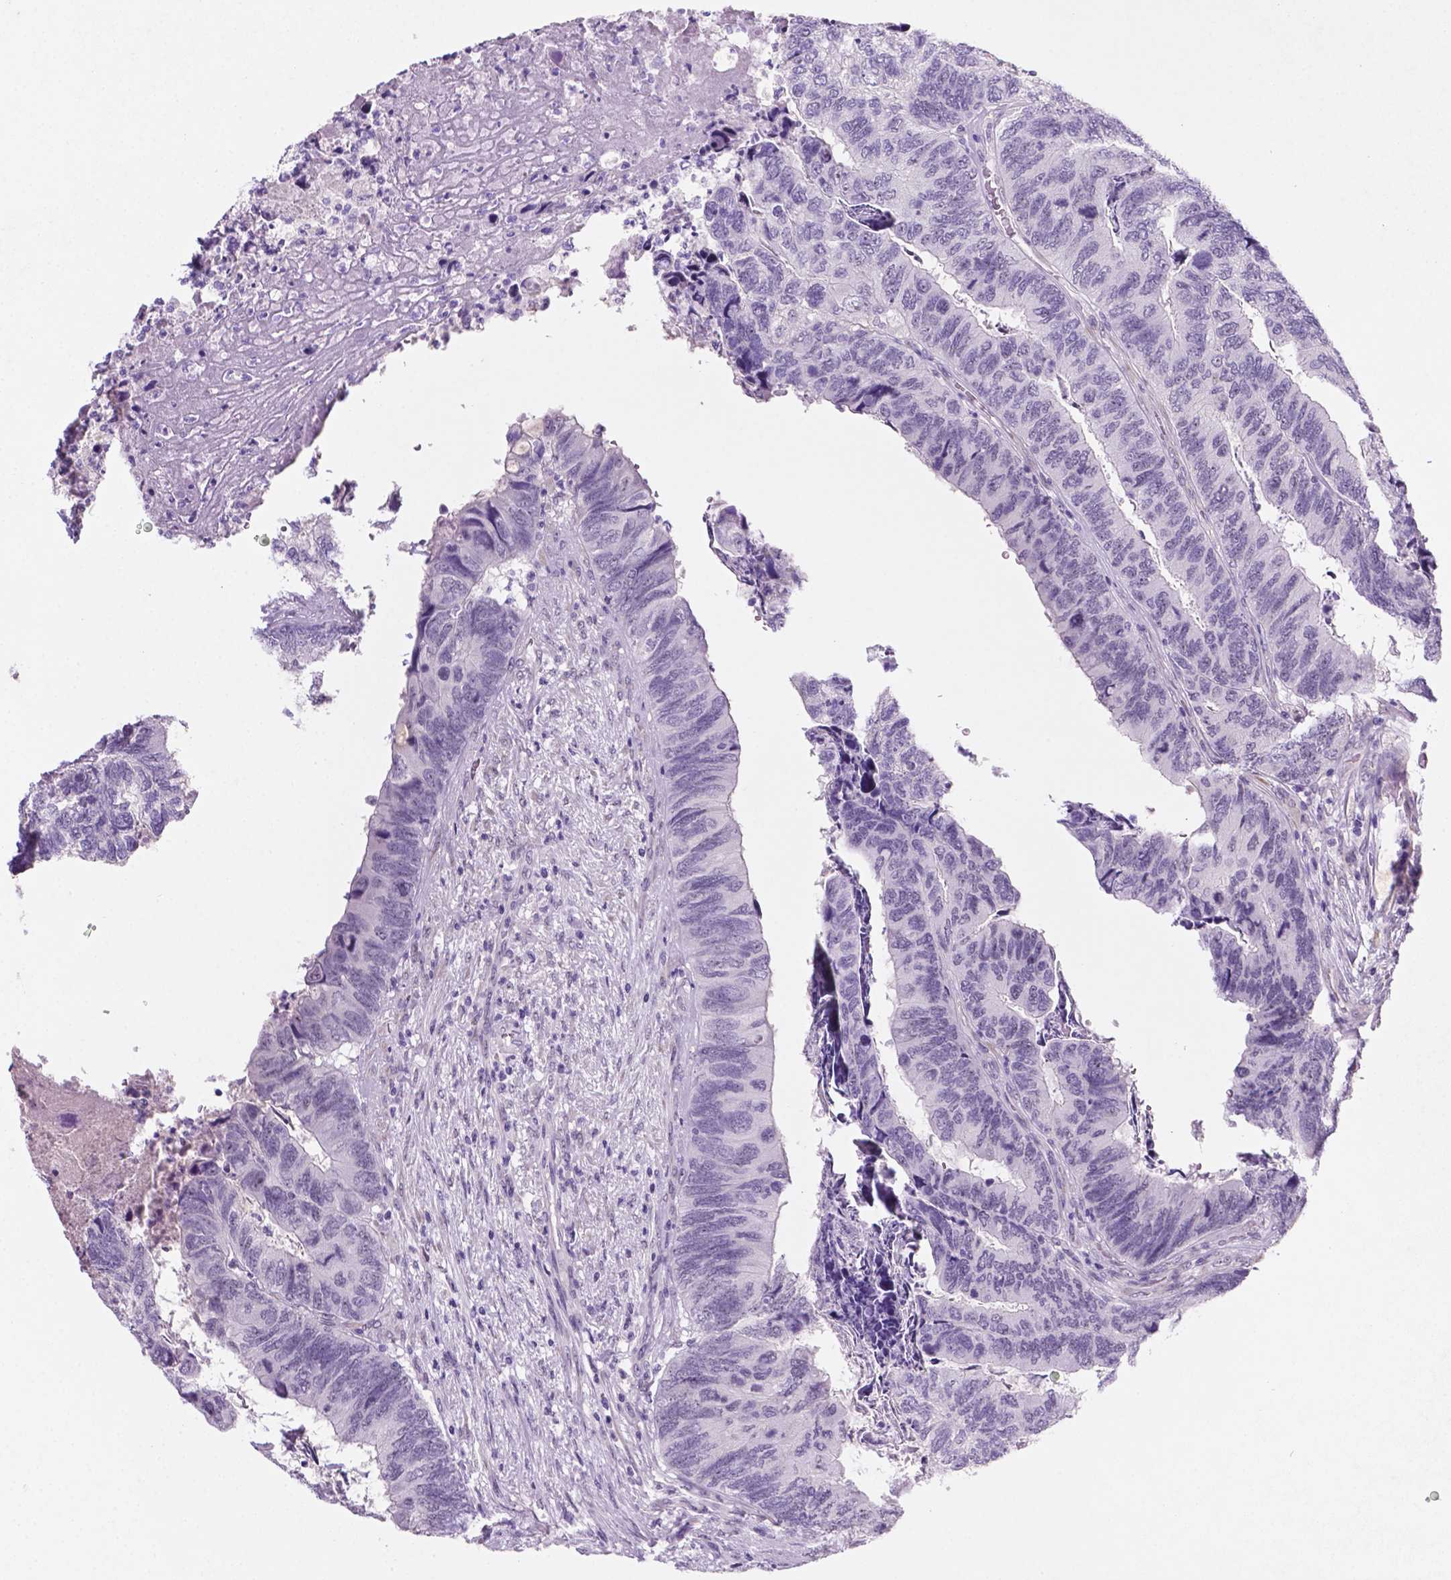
{"staining": {"intensity": "negative", "quantity": "none", "location": "none"}, "tissue": "colorectal cancer", "cell_type": "Tumor cells", "image_type": "cancer", "snomed": [{"axis": "morphology", "description": "Adenocarcinoma, NOS"}, {"axis": "topography", "description": "Colon"}], "caption": "A photomicrograph of human colorectal cancer (adenocarcinoma) is negative for staining in tumor cells. The staining is performed using DAB (3,3'-diaminobenzidine) brown chromogen with nuclei counter-stained in using hematoxylin.", "gene": "C18orf21", "patient": {"sex": "female", "age": 67}}